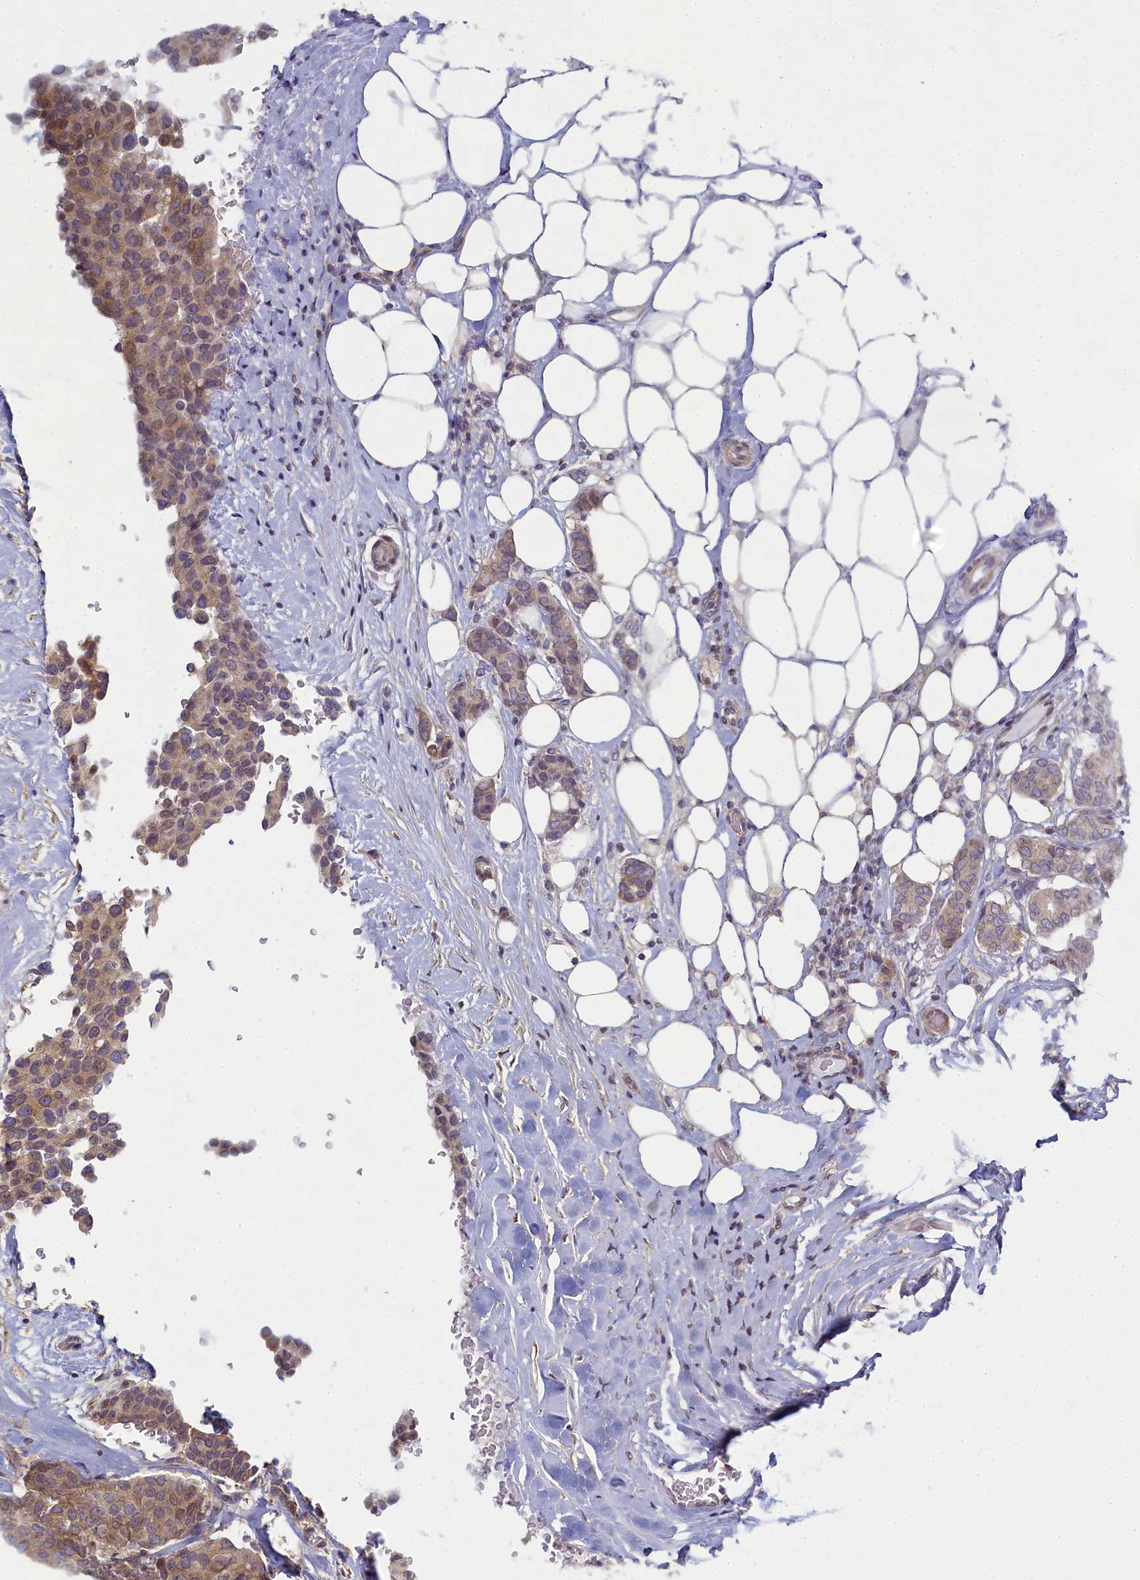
{"staining": {"intensity": "weak", "quantity": ">75%", "location": "cytoplasmic/membranous"}, "tissue": "breast cancer", "cell_type": "Tumor cells", "image_type": "cancer", "snomed": [{"axis": "morphology", "description": "Duct carcinoma"}, {"axis": "topography", "description": "Breast"}], "caption": "Immunohistochemistry (DAB) staining of human breast infiltrating ductal carcinoma exhibits weak cytoplasmic/membranous protein expression in approximately >75% of tumor cells.", "gene": "DIXDC1", "patient": {"sex": "female", "age": 75}}